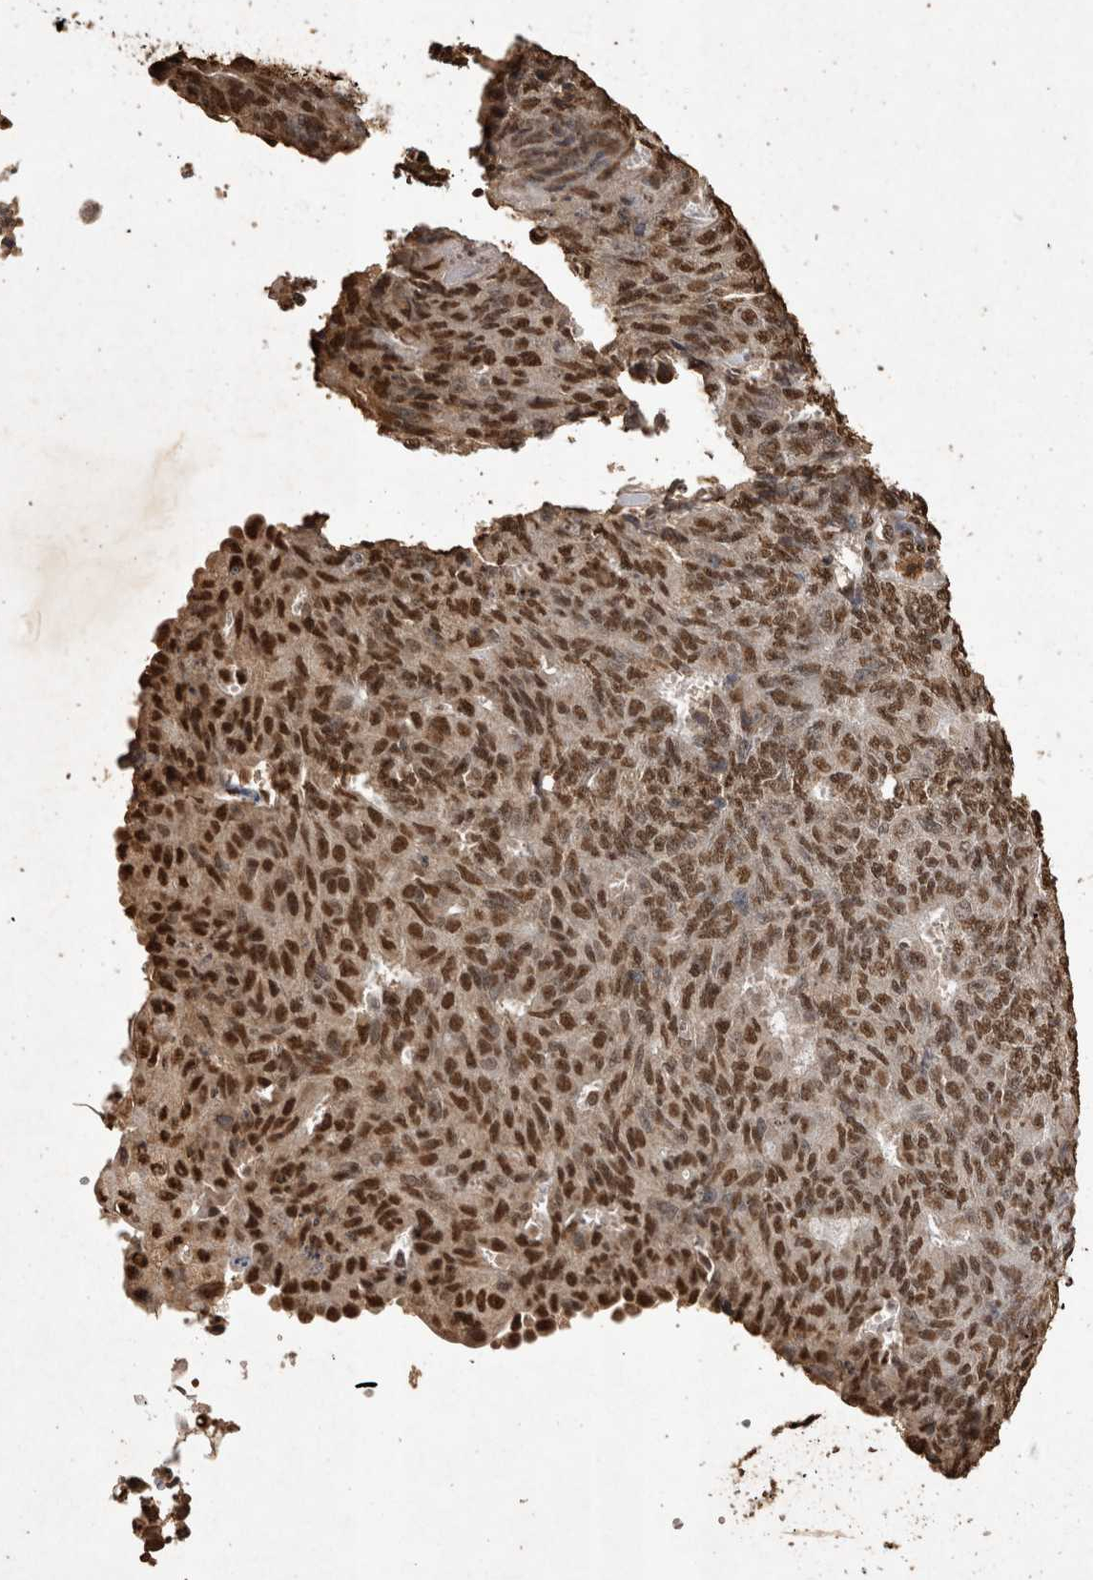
{"staining": {"intensity": "strong", "quantity": ">75%", "location": "nuclear"}, "tissue": "endometrial cancer", "cell_type": "Tumor cells", "image_type": "cancer", "snomed": [{"axis": "morphology", "description": "Adenocarcinoma, NOS"}, {"axis": "topography", "description": "Endometrium"}], "caption": "Protein expression analysis of human adenocarcinoma (endometrial) reveals strong nuclear staining in approximately >75% of tumor cells. The staining is performed using DAB brown chromogen to label protein expression. The nuclei are counter-stained blue using hematoxylin.", "gene": "OAS2", "patient": {"sex": "female", "age": 32}}